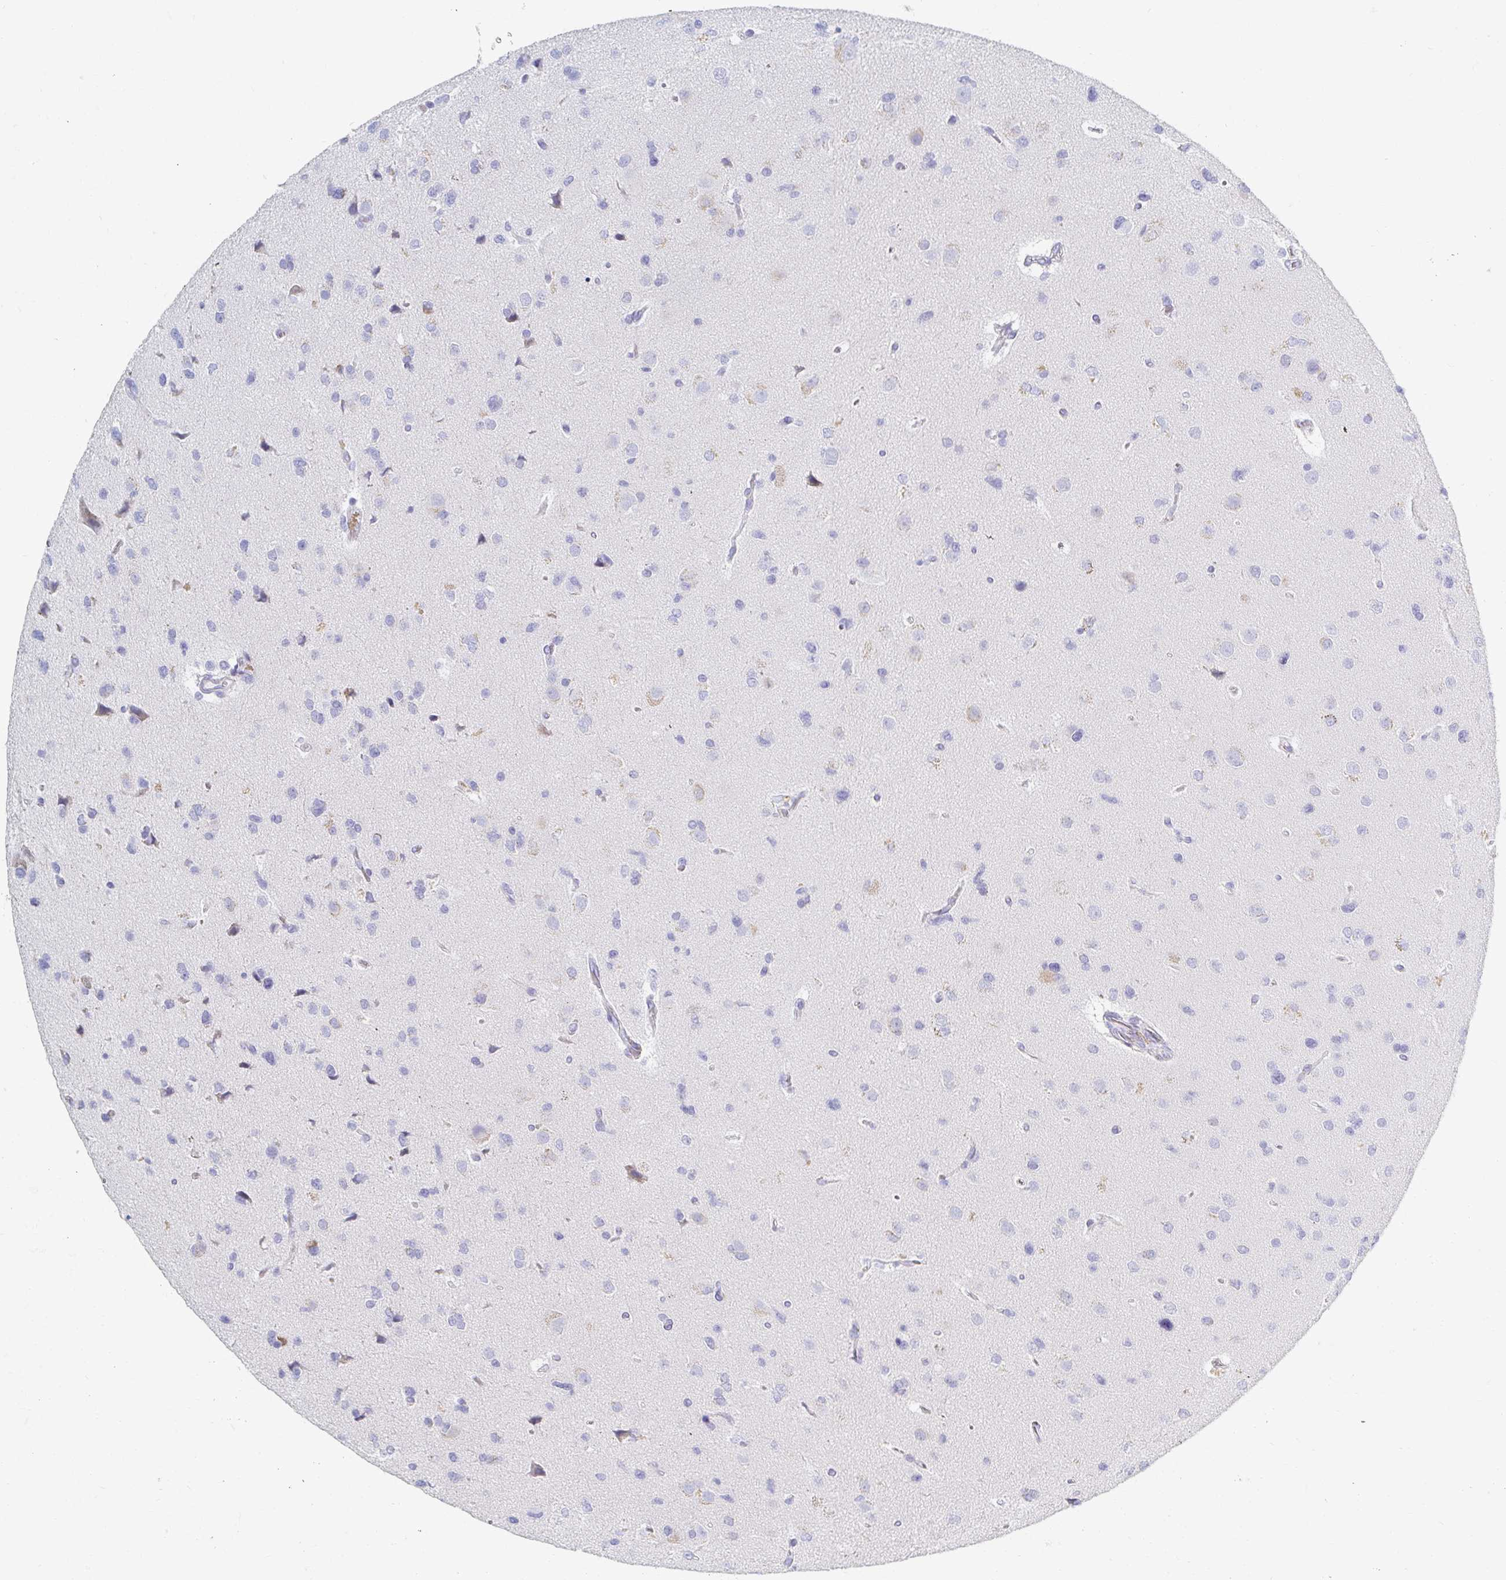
{"staining": {"intensity": "weak", "quantity": "<25%", "location": "cytoplasmic/membranous"}, "tissue": "glioma", "cell_type": "Tumor cells", "image_type": "cancer", "snomed": [{"axis": "morphology", "description": "Glioma, malignant, Low grade"}, {"axis": "topography", "description": "Brain"}], "caption": "Immunohistochemistry image of neoplastic tissue: glioma stained with DAB (3,3'-diaminobenzidine) displays no significant protein staining in tumor cells.", "gene": "MYLK2", "patient": {"sex": "female", "age": 55}}